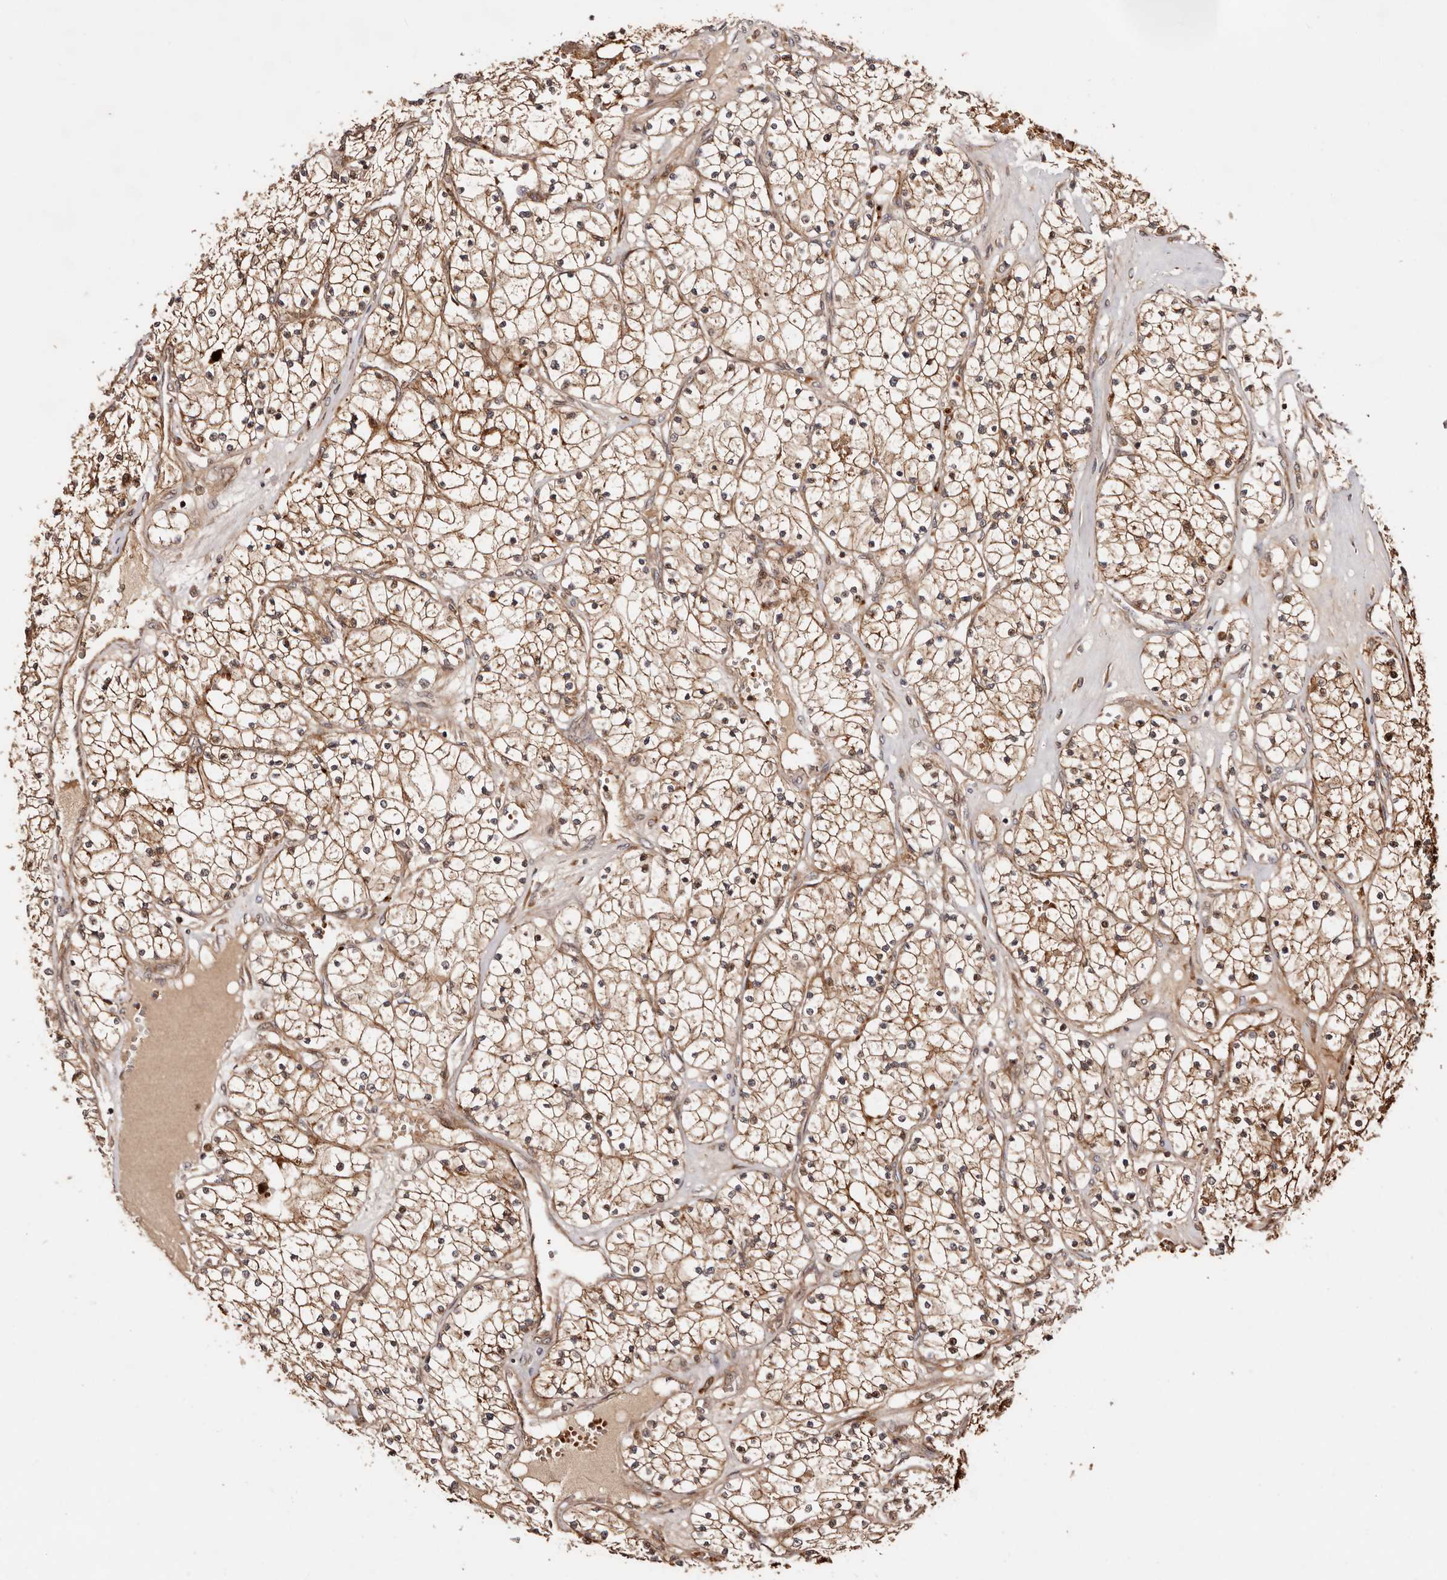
{"staining": {"intensity": "strong", "quantity": ">75%", "location": "cytoplasmic/membranous,nuclear"}, "tissue": "renal cancer", "cell_type": "Tumor cells", "image_type": "cancer", "snomed": [{"axis": "morphology", "description": "Normal tissue, NOS"}, {"axis": "morphology", "description": "Adenocarcinoma, NOS"}, {"axis": "topography", "description": "Kidney"}], "caption": "DAB immunohistochemical staining of renal adenocarcinoma displays strong cytoplasmic/membranous and nuclear protein expression in about >75% of tumor cells. The protein of interest is stained brown, and the nuclei are stained in blue (DAB IHC with brightfield microscopy, high magnification).", "gene": "PTPN22", "patient": {"sex": "male", "age": 68}}